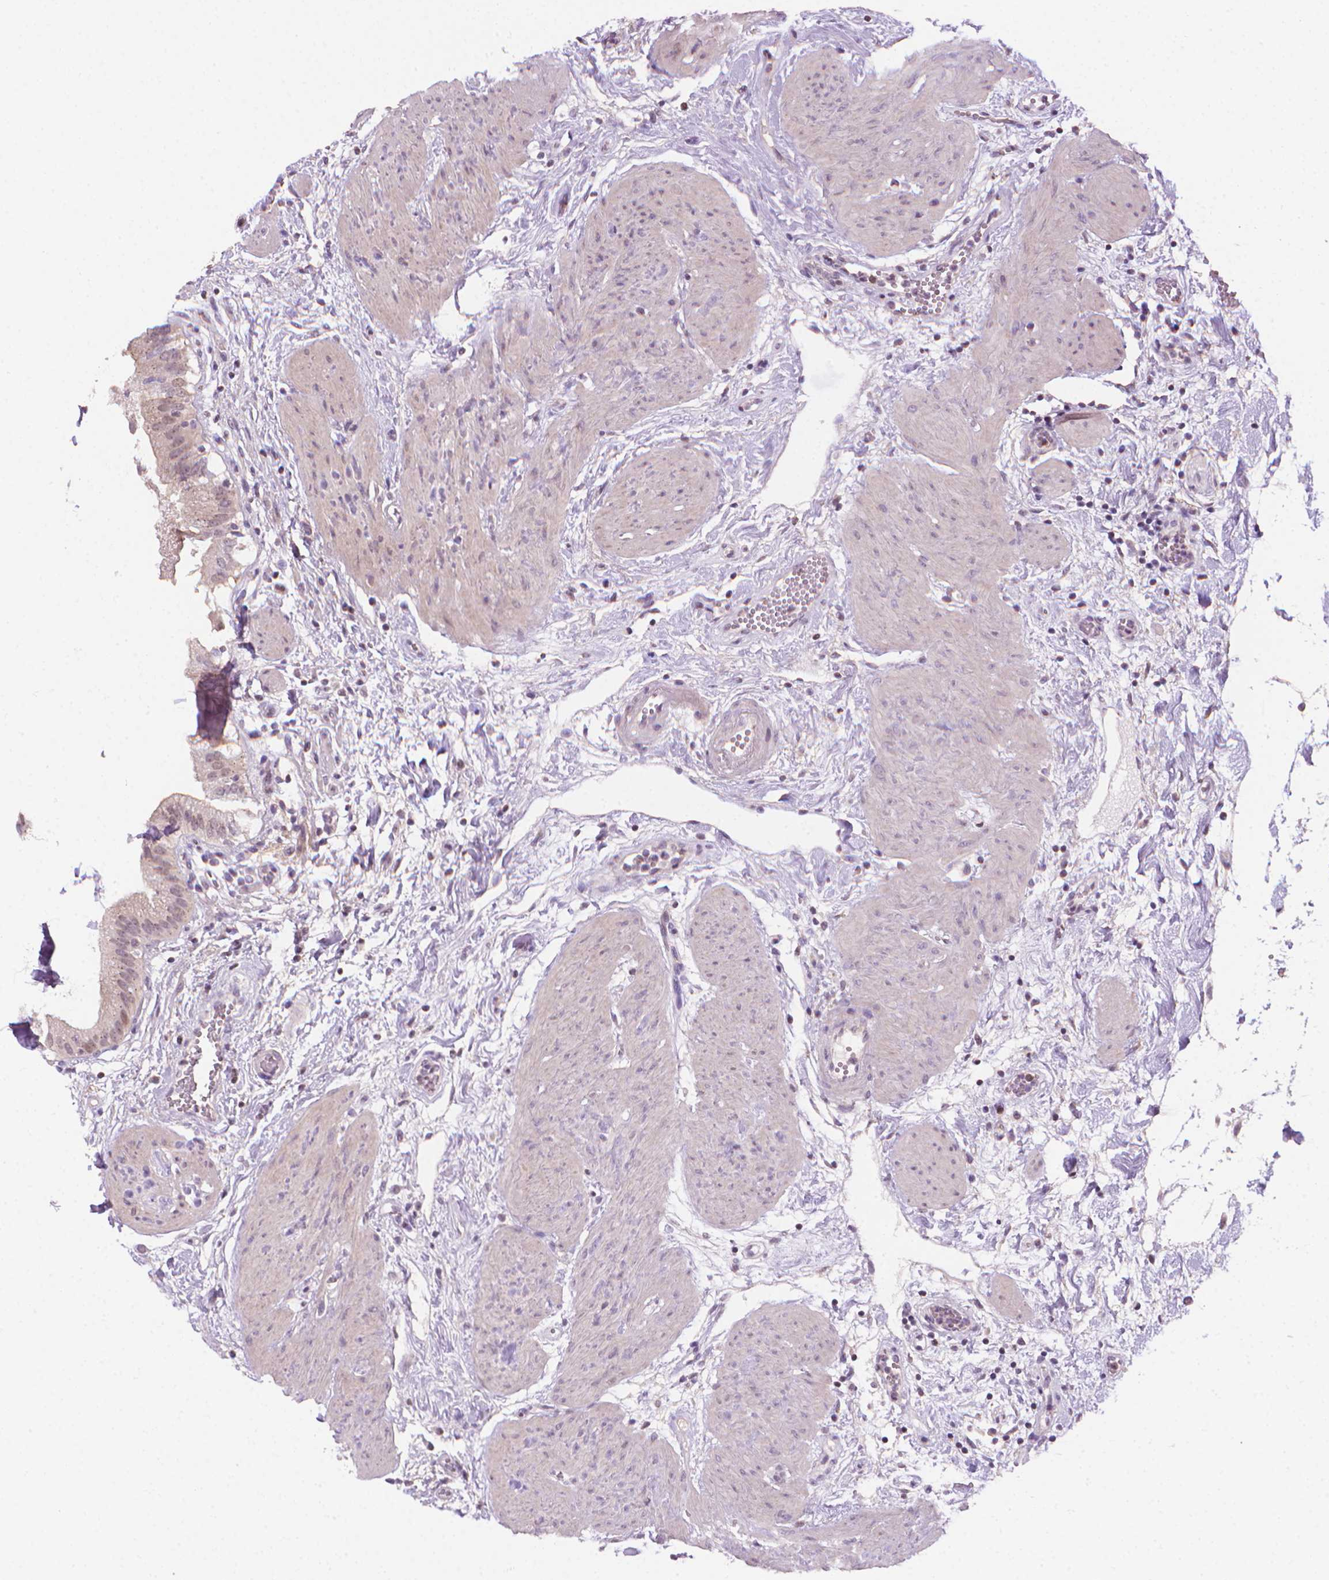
{"staining": {"intensity": "negative", "quantity": "none", "location": "none"}, "tissue": "gallbladder", "cell_type": "Glandular cells", "image_type": "normal", "snomed": [{"axis": "morphology", "description": "Normal tissue, NOS"}, {"axis": "topography", "description": "Gallbladder"}], "caption": "The photomicrograph reveals no staining of glandular cells in unremarkable gallbladder. Nuclei are stained in blue.", "gene": "NCAN", "patient": {"sex": "female", "age": 65}}